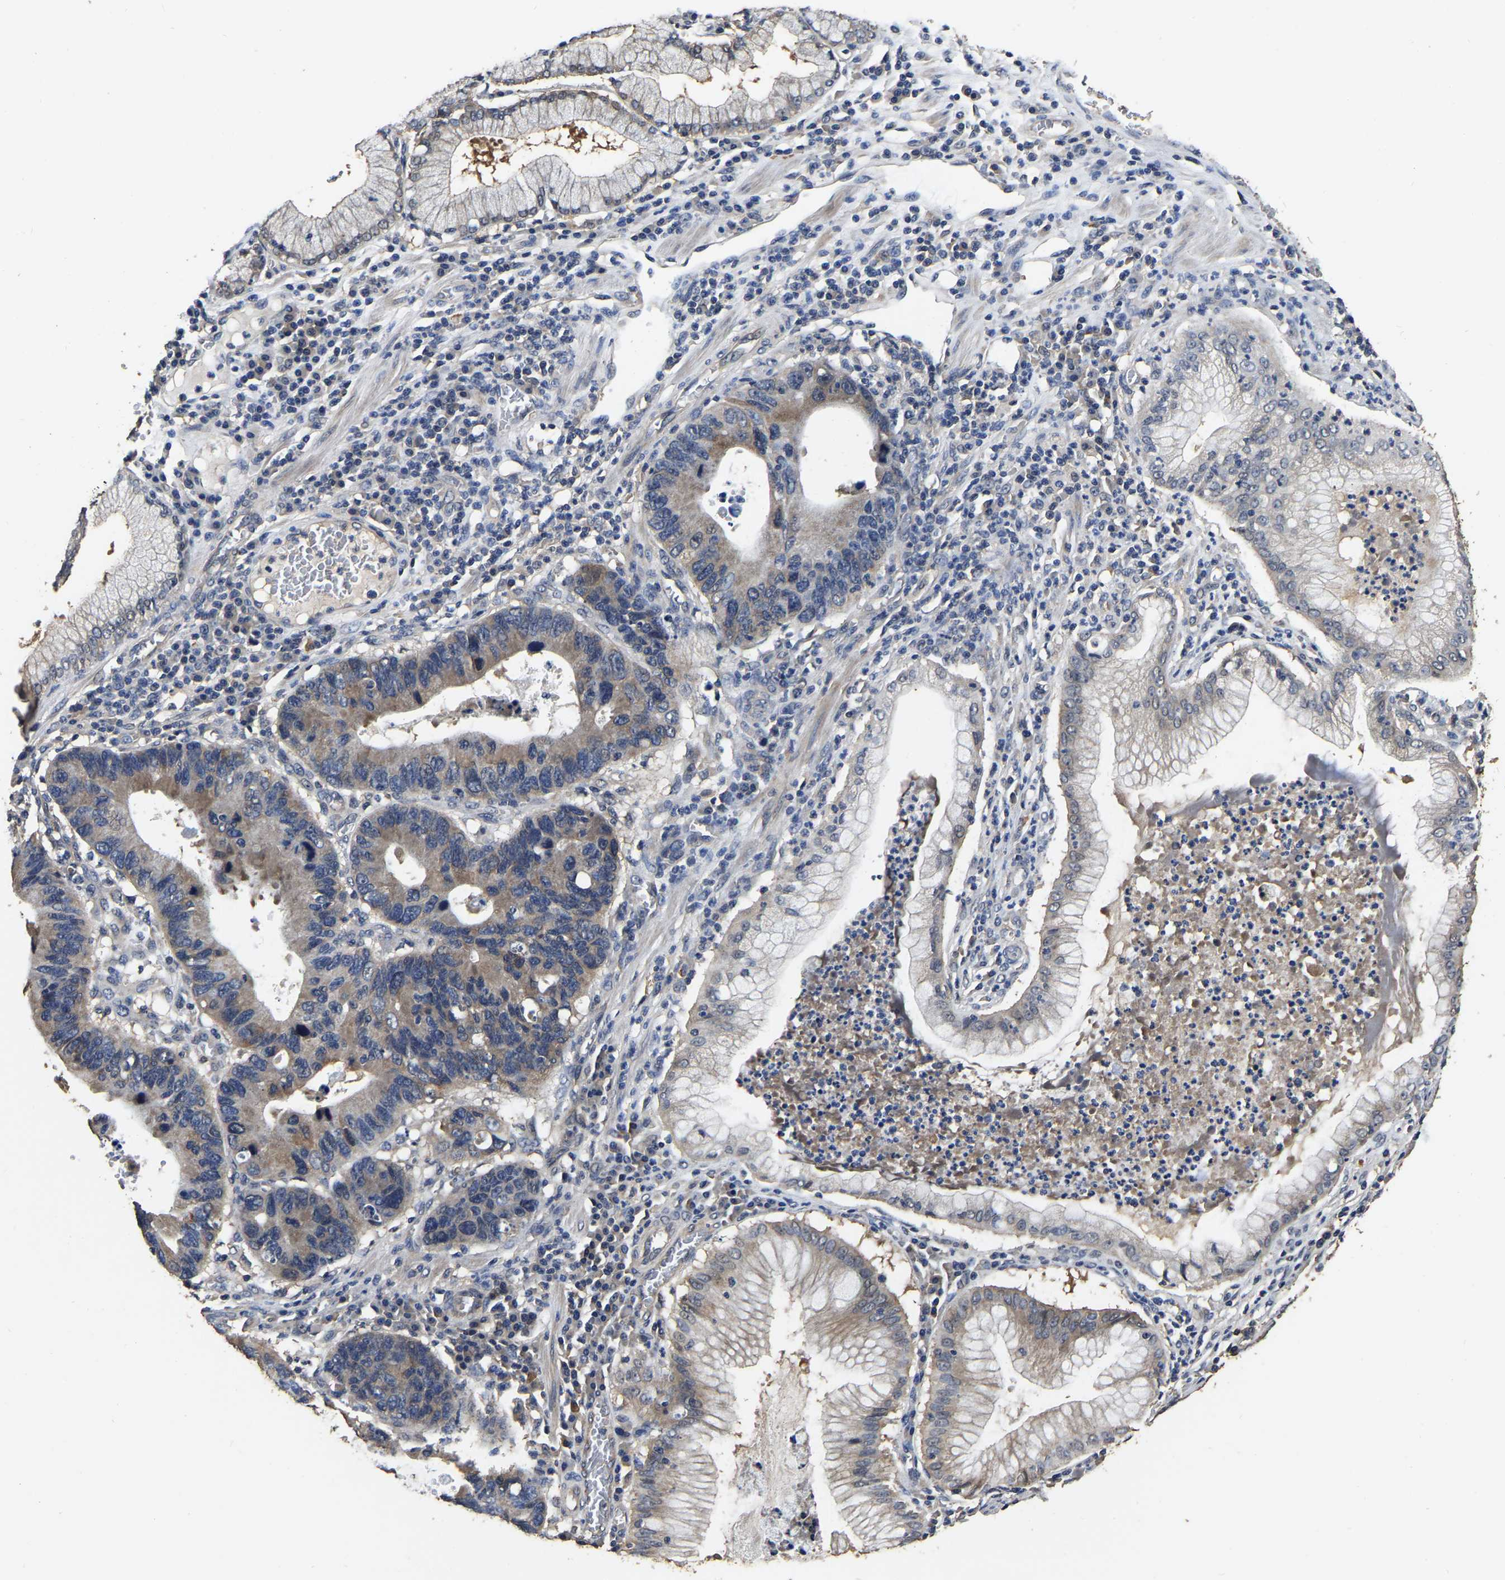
{"staining": {"intensity": "moderate", "quantity": ">75%", "location": "cytoplasmic/membranous"}, "tissue": "stomach cancer", "cell_type": "Tumor cells", "image_type": "cancer", "snomed": [{"axis": "morphology", "description": "Adenocarcinoma, NOS"}, {"axis": "topography", "description": "Stomach"}], "caption": "Immunohistochemical staining of human stomach adenocarcinoma exhibits medium levels of moderate cytoplasmic/membranous expression in about >75% of tumor cells.", "gene": "STK32C", "patient": {"sex": "male", "age": 59}}